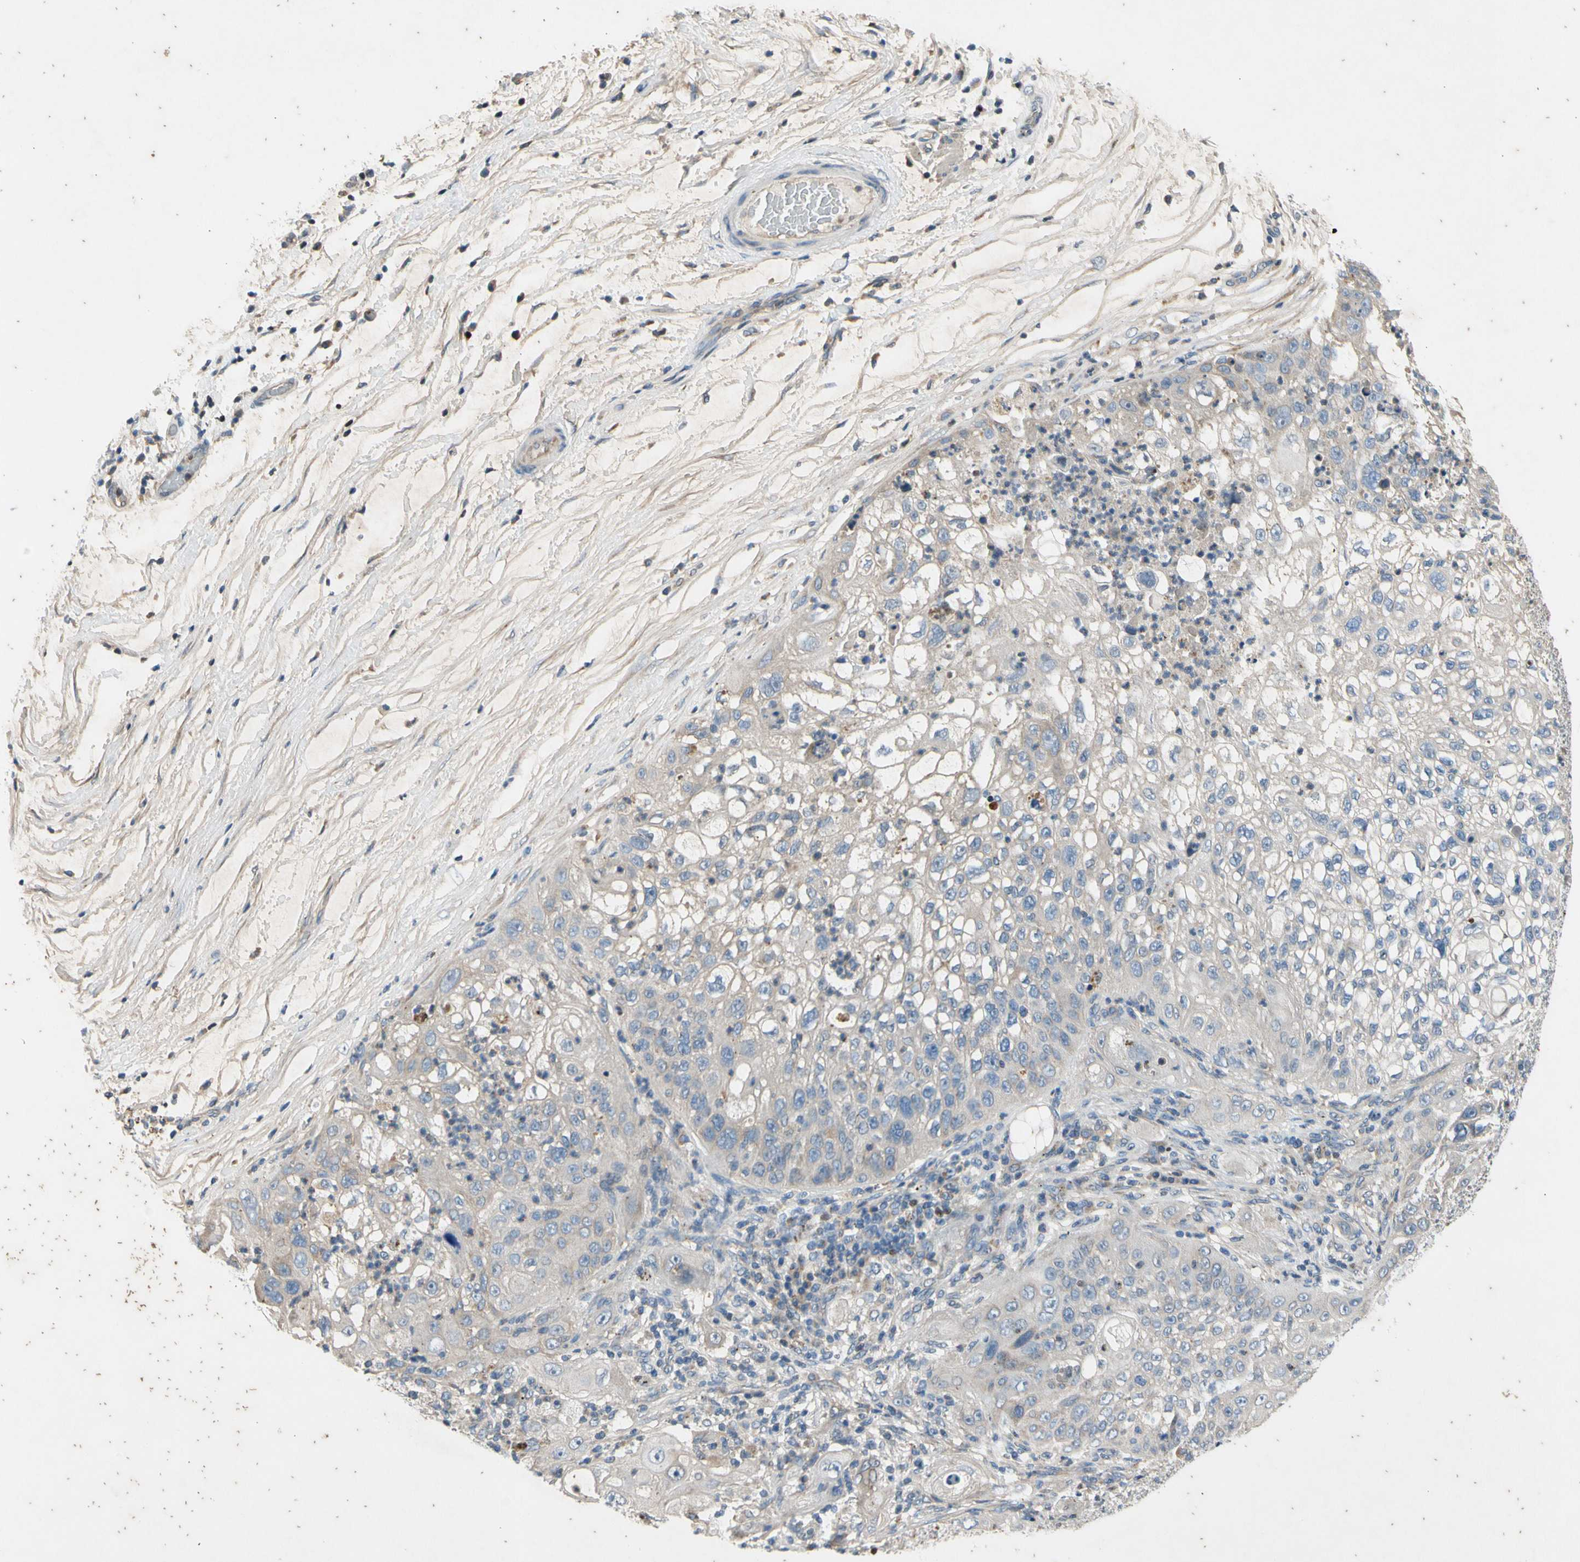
{"staining": {"intensity": "weak", "quantity": ">75%", "location": "cytoplasmic/membranous"}, "tissue": "lung cancer", "cell_type": "Tumor cells", "image_type": "cancer", "snomed": [{"axis": "morphology", "description": "Inflammation, NOS"}, {"axis": "morphology", "description": "Squamous cell carcinoma, NOS"}, {"axis": "topography", "description": "Lymph node"}, {"axis": "topography", "description": "Soft tissue"}, {"axis": "topography", "description": "Lung"}], "caption": "Immunohistochemical staining of human lung cancer (squamous cell carcinoma) reveals weak cytoplasmic/membranous protein expression in about >75% of tumor cells. Using DAB (3,3'-diaminobenzidine) (brown) and hematoxylin (blue) stains, captured at high magnification using brightfield microscopy.", "gene": "TBX21", "patient": {"sex": "male", "age": 66}}